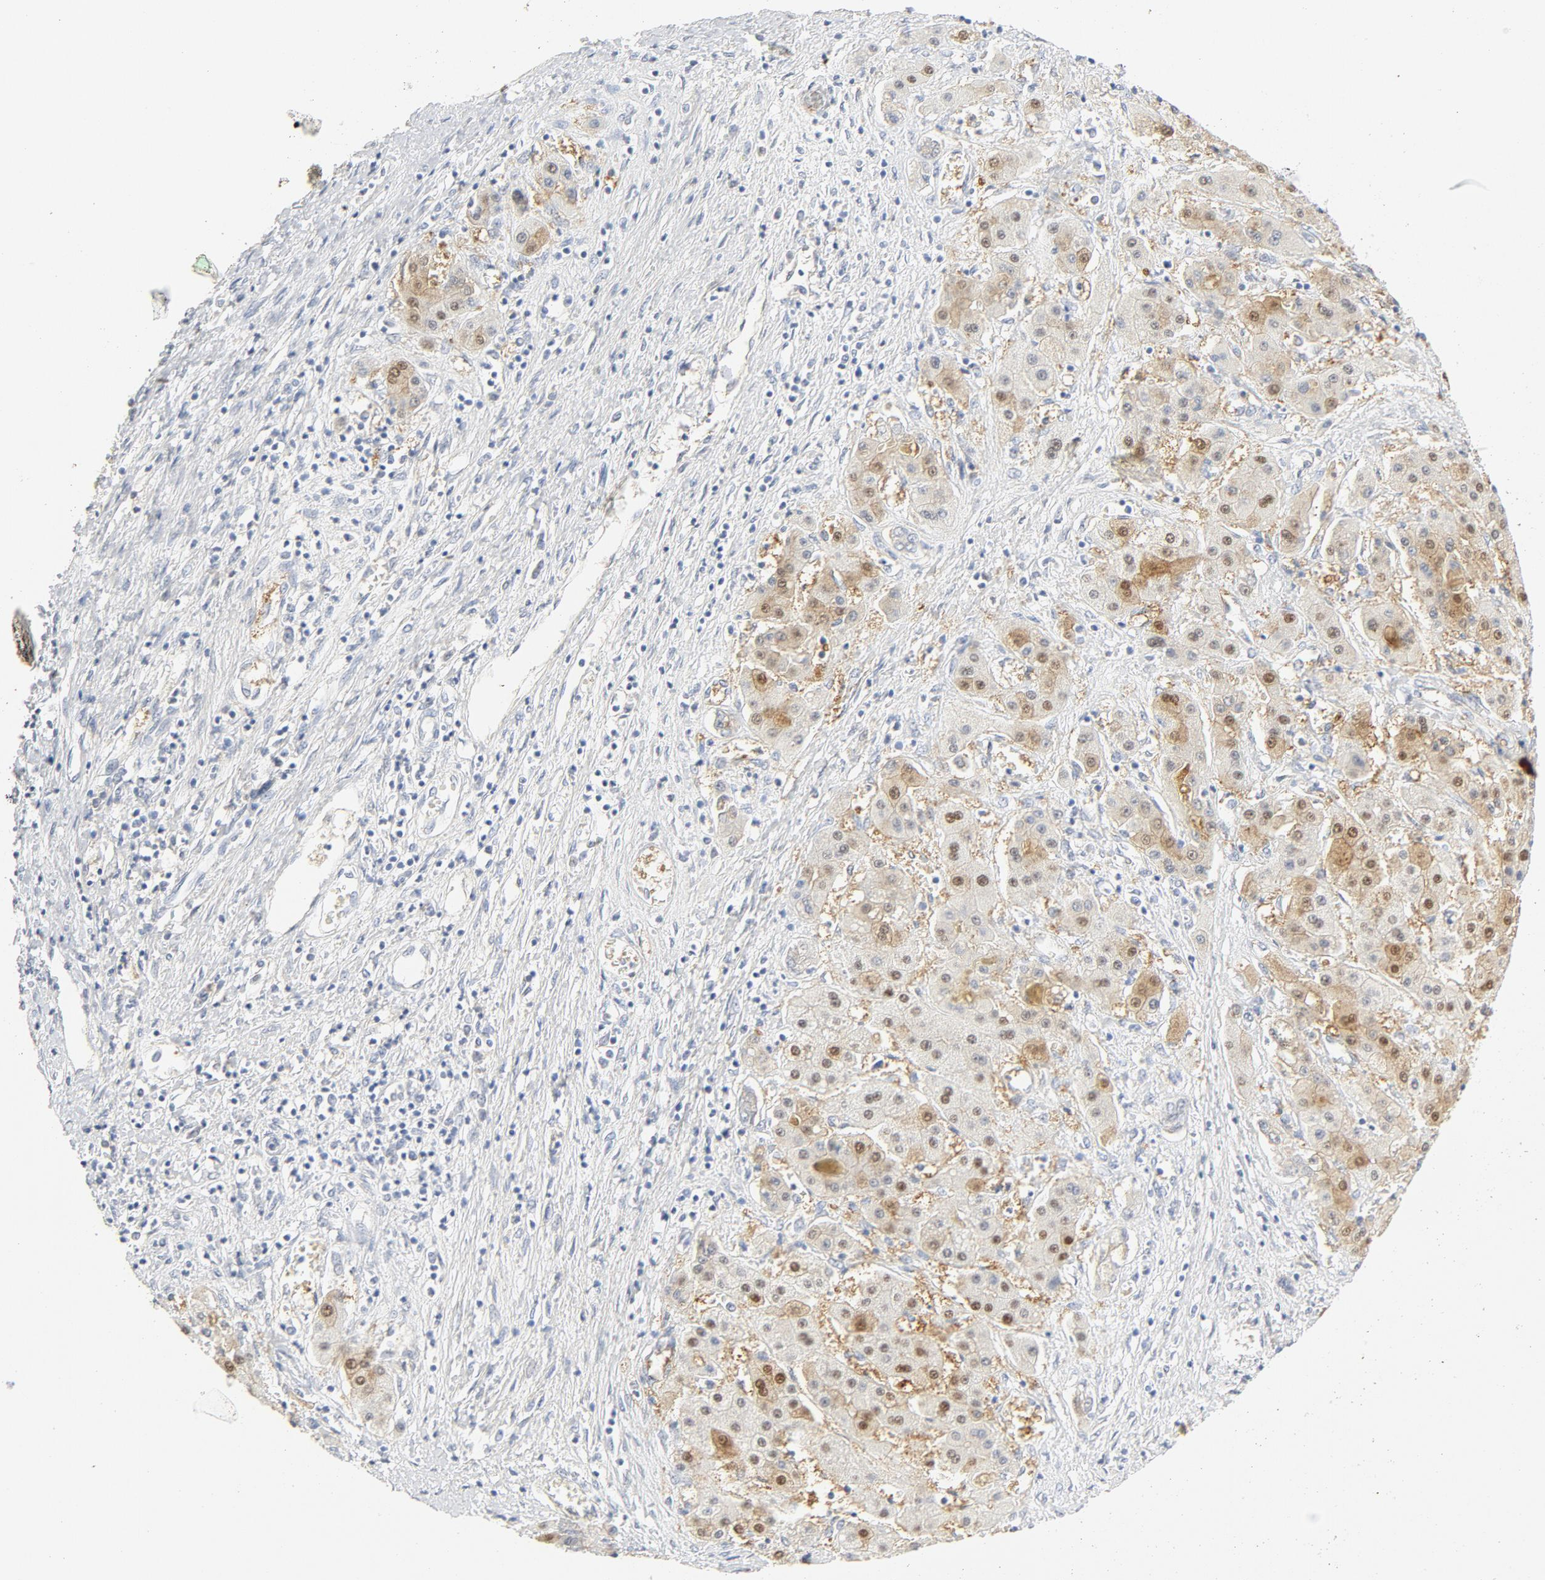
{"staining": {"intensity": "moderate", "quantity": "25%-75%", "location": "cytoplasmic/membranous"}, "tissue": "liver cancer", "cell_type": "Tumor cells", "image_type": "cancer", "snomed": [{"axis": "morphology", "description": "Carcinoma, Hepatocellular, NOS"}, {"axis": "topography", "description": "Liver"}], "caption": "This is an image of immunohistochemistry (IHC) staining of hepatocellular carcinoma (liver), which shows moderate positivity in the cytoplasmic/membranous of tumor cells.", "gene": "PGM1", "patient": {"sex": "male", "age": 24}}